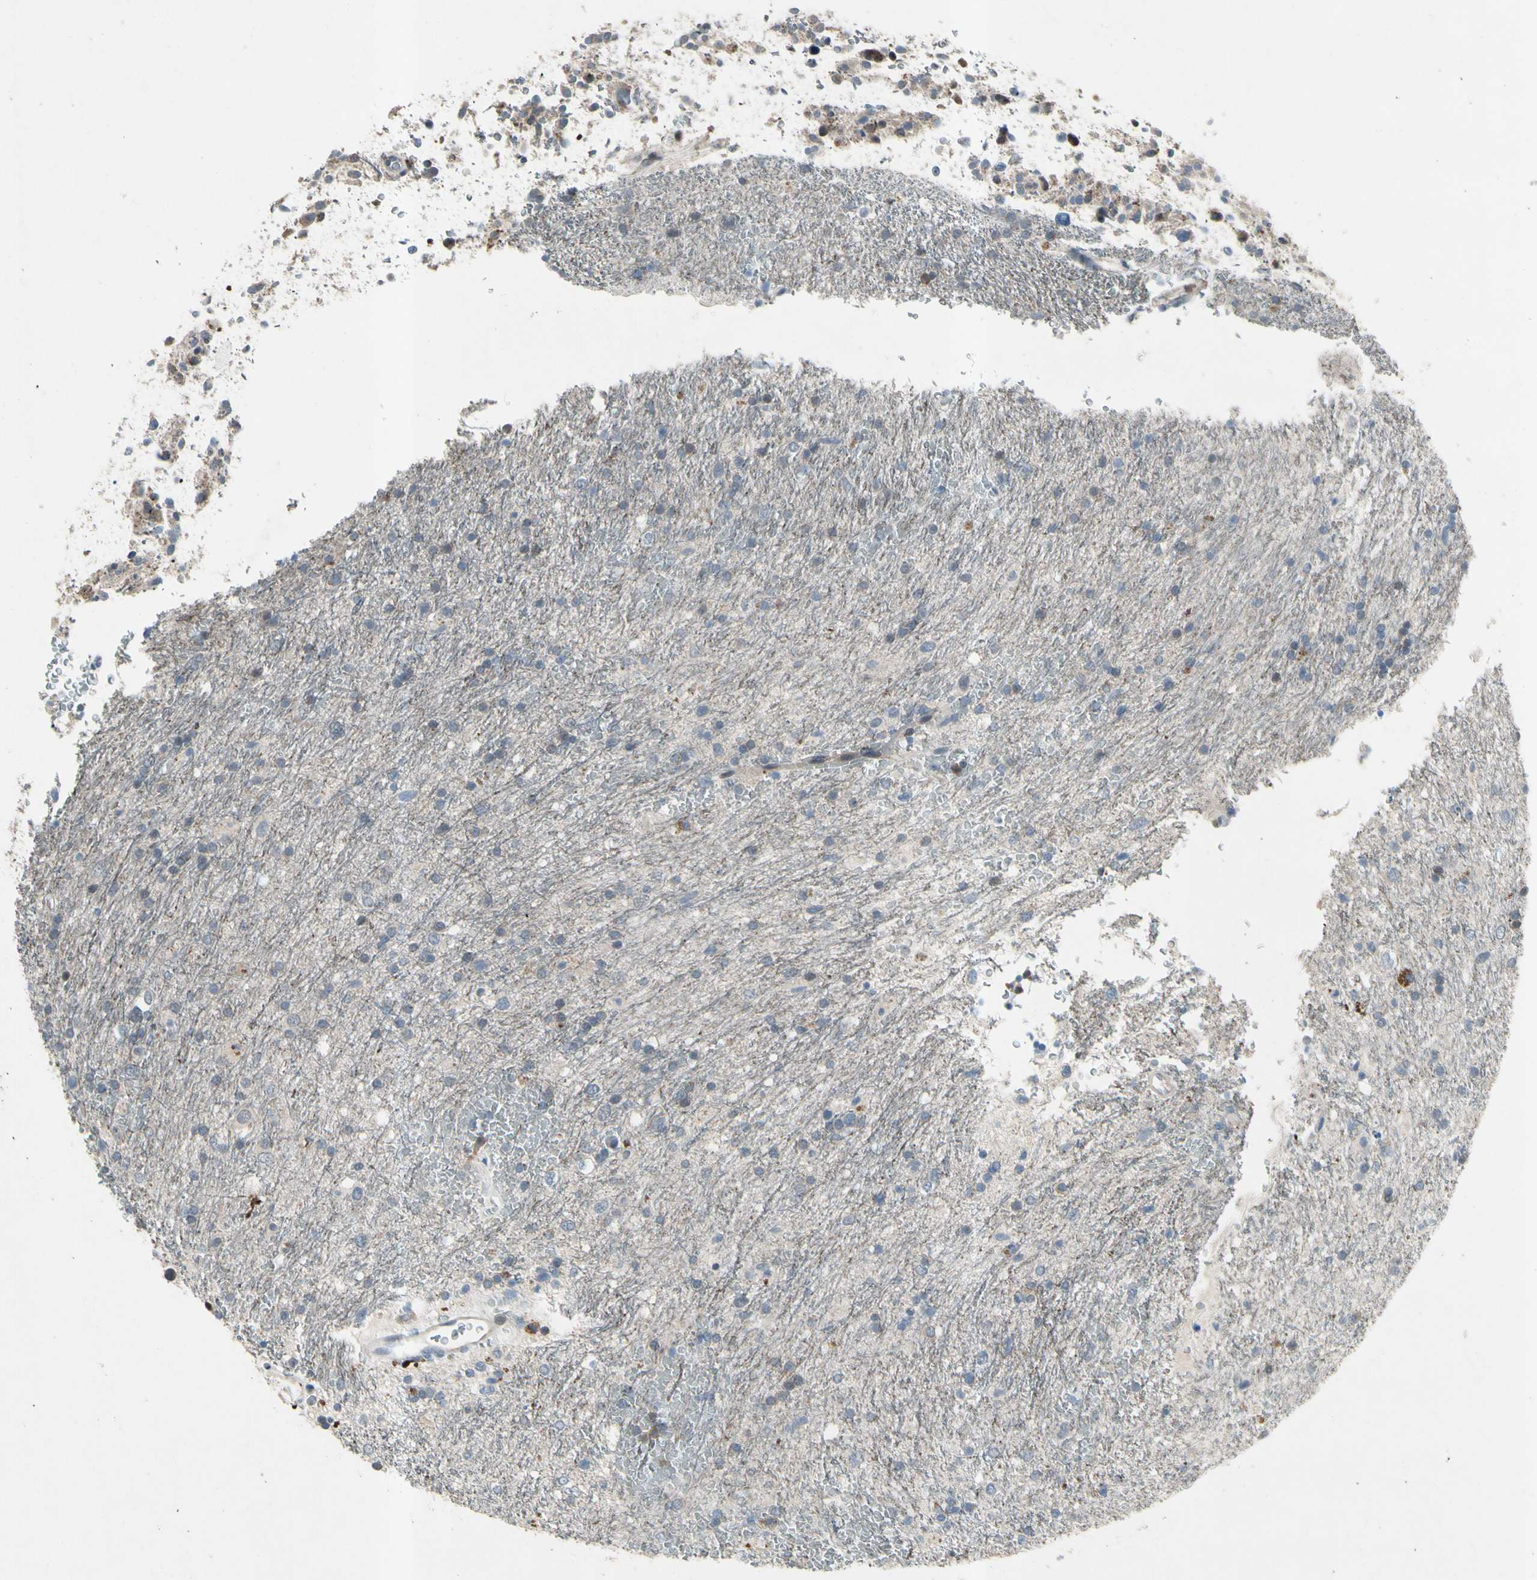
{"staining": {"intensity": "moderate", "quantity": "<25%", "location": "cytoplasmic/membranous"}, "tissue": "glioma", "cell_type": "Tumor cells", "image_type": "cancer", "snomed": [{"axis": "morphology", "description": "Glioma, malignant, Low grade"}, {"axis": "topography", "description": "Brain"}], "caption": "This is a photomicrograph of immunohistochemistry (IHC) staining of glioma, which shows moderate staining in the cytoplasmic/membranous of tumor cells.", "gene": "NMI", "patient": {"sex": "male", "age": 77}}